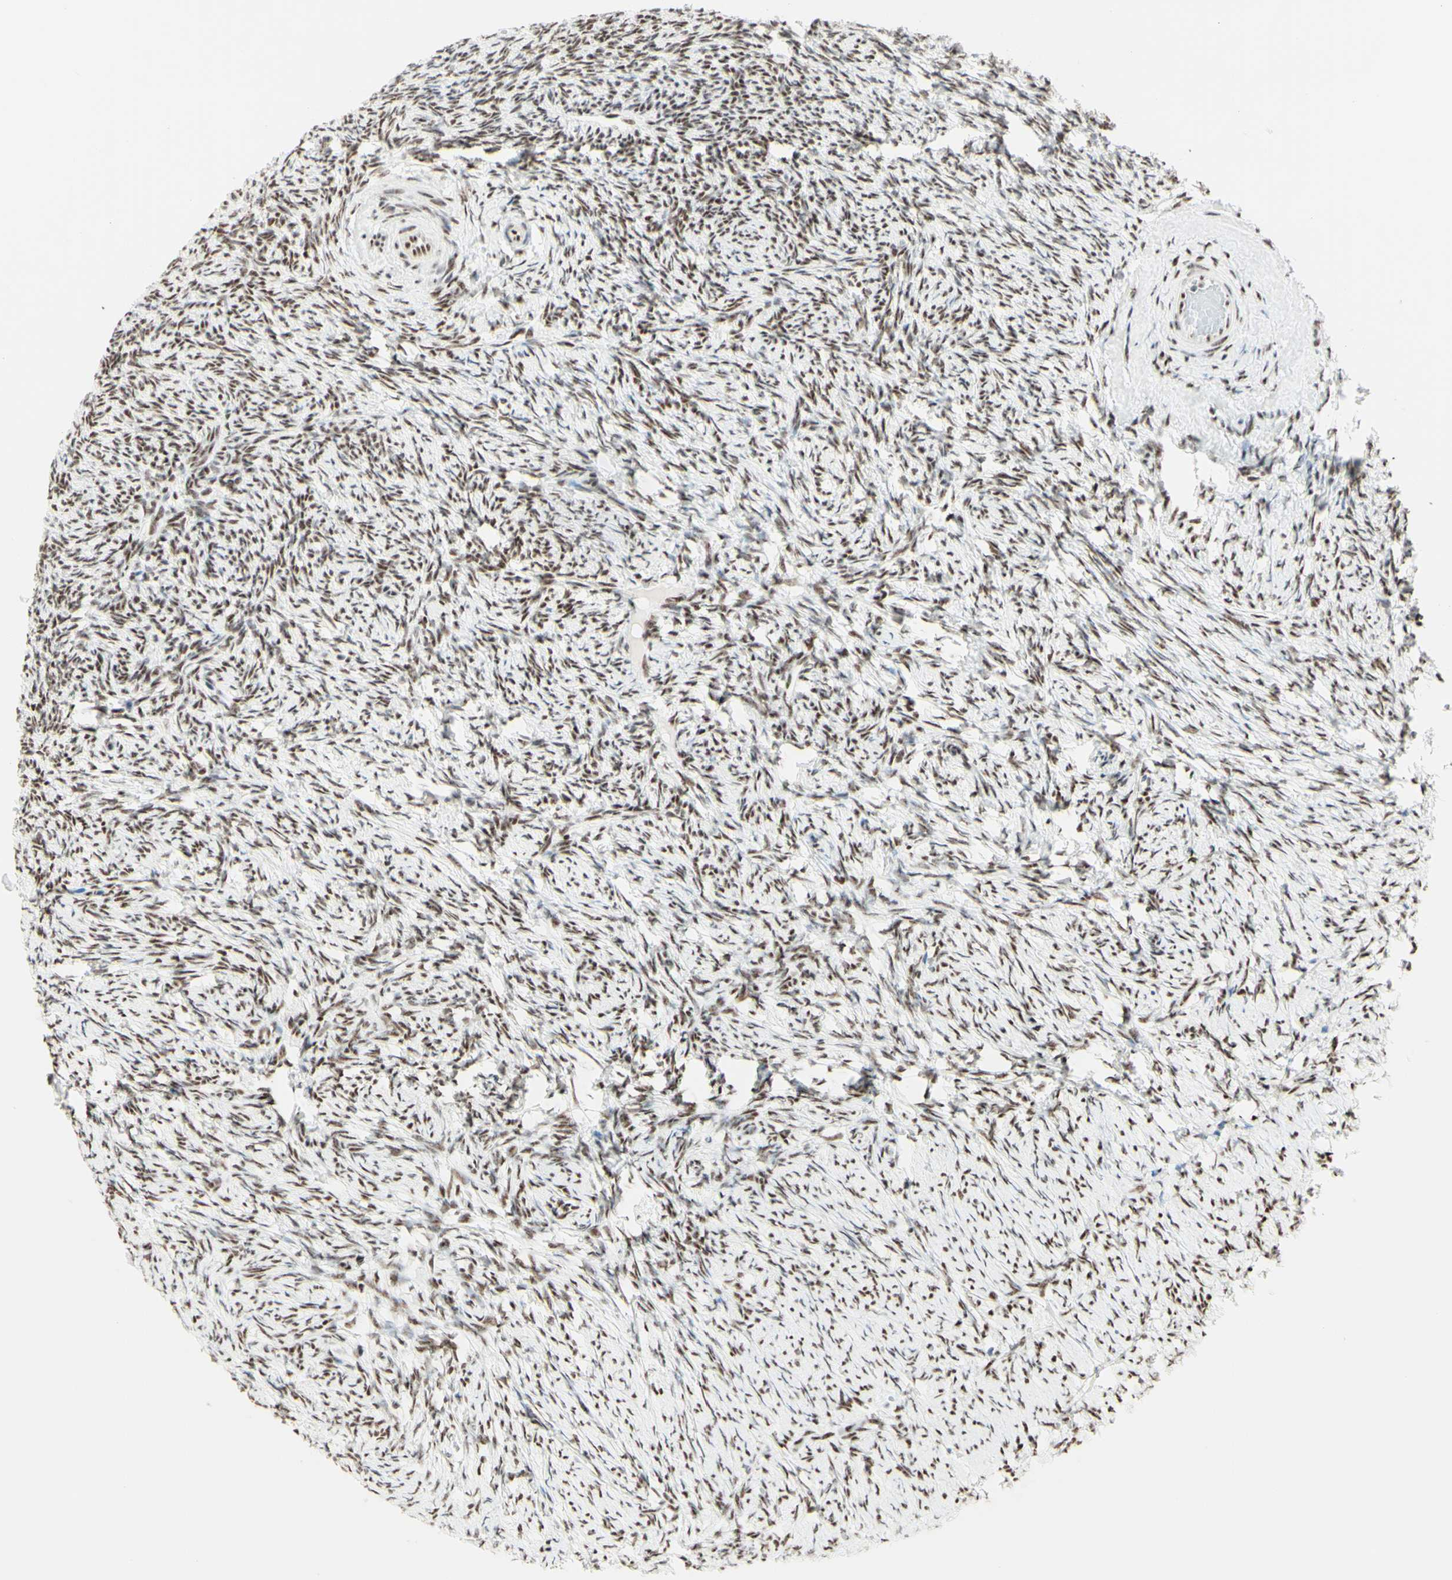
{"staining": {"intensity": "moderate", "quantity": ">75%", "location": "nuclear"}, "tissue": "ovary", "cell_type": "Ovarian stroma cells", "image_type": "normal", "snomed": [{"axis": "morphology", "description": "Normal tissue, NOS"}, {"axis": "topography", "description": "Ovary"}], "caption": "Immunohistochemistry (IHC) image of unremarkable ovary: human ovary stained using immunohistochemistry demonstrates medium levels of moderate protein expression localized specifically in the nuclear of ovarian stroma cells, appearing as a nuclear brown color.", "gene": "WTAP", "patient": {"sex": "female", "age": 60}}